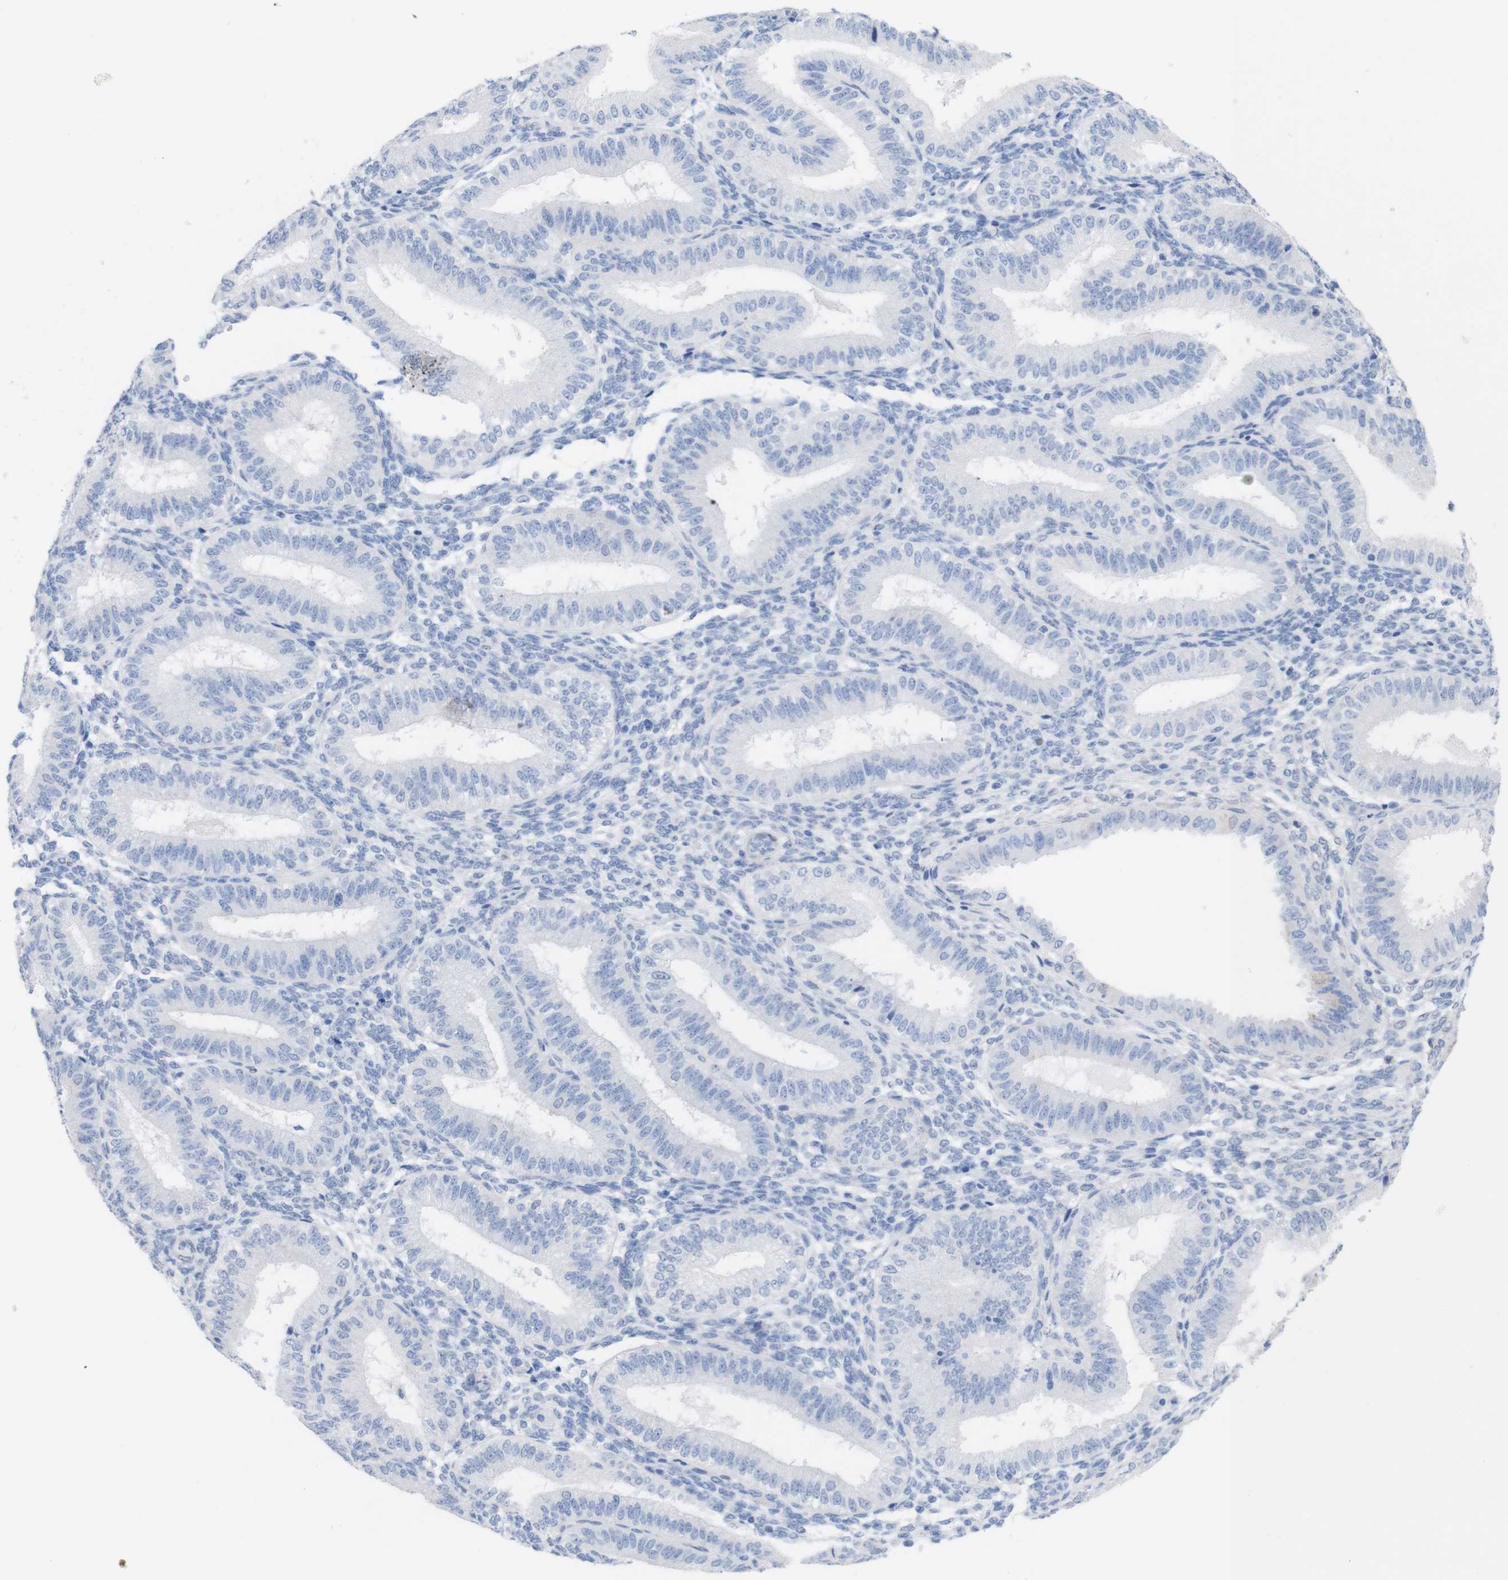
{"staining": {"intensity": "negative", "quantity": "none", "location": "none"}, "tissue": "endometrium", "cell_type": "Cells in endometrial stroma", "image_type": "normal", "snomed": [{"axis": "morphology", "description": "Normal tissue, NOS"}, {"axis": "topography", "description": "Endometrium"}], "caption": "Immunohistochemistry (IHC) micrograph of benign endometrium: human endometrium stained with DAB demonstrates no significant protein positivity in cells in endometrial stroma.", "gene": "PNMA1", "patient": {"sex": "female", "age": 39}}